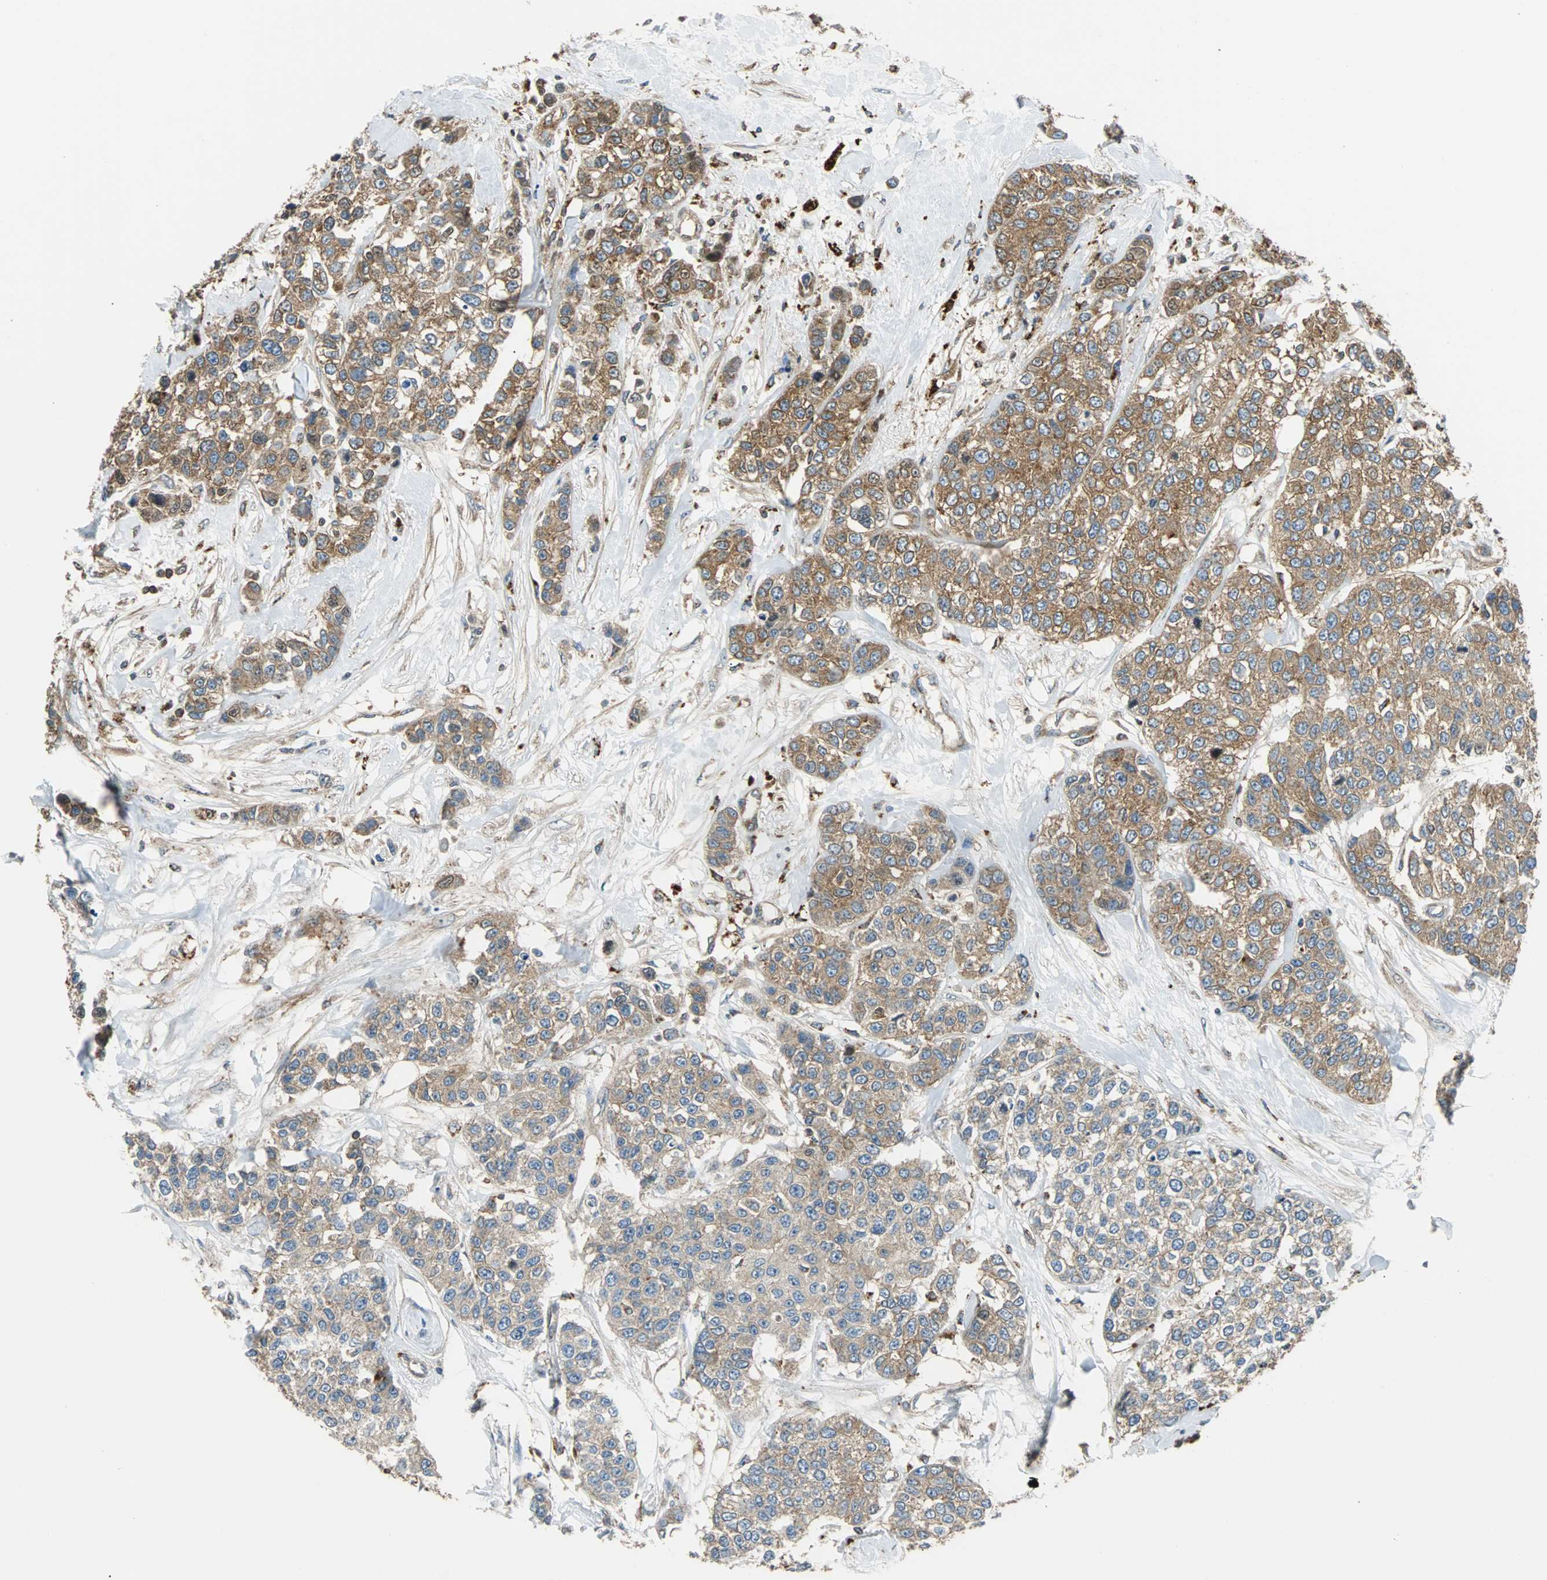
{"staining": {"intensity": "moderate", "quantity": ">75%", "location": "cytoplasmic/membranous"}, "tissue": "breast cancer", "cell_type": "Tumor cells", "image_type": "cancer", "snomed": [{"axis": "morphology", "description": "Duct carcinoma"}, {"axis": "topography", "description": "Breast"}], "caption": "Immunohistochemistry micrograph of neoplastic tissue: human breast cancer (intraductal carcinoma) stained using immunohistochemistry (IHC) exhibits medium levels of moderate protein expression localized specifically in the cytoplasmic/membranous of tumor cells, appearing as a cytoplasmic/membranous brown color.", "gene": "RELA", "patient": {"sex": "female", "age": 51}}